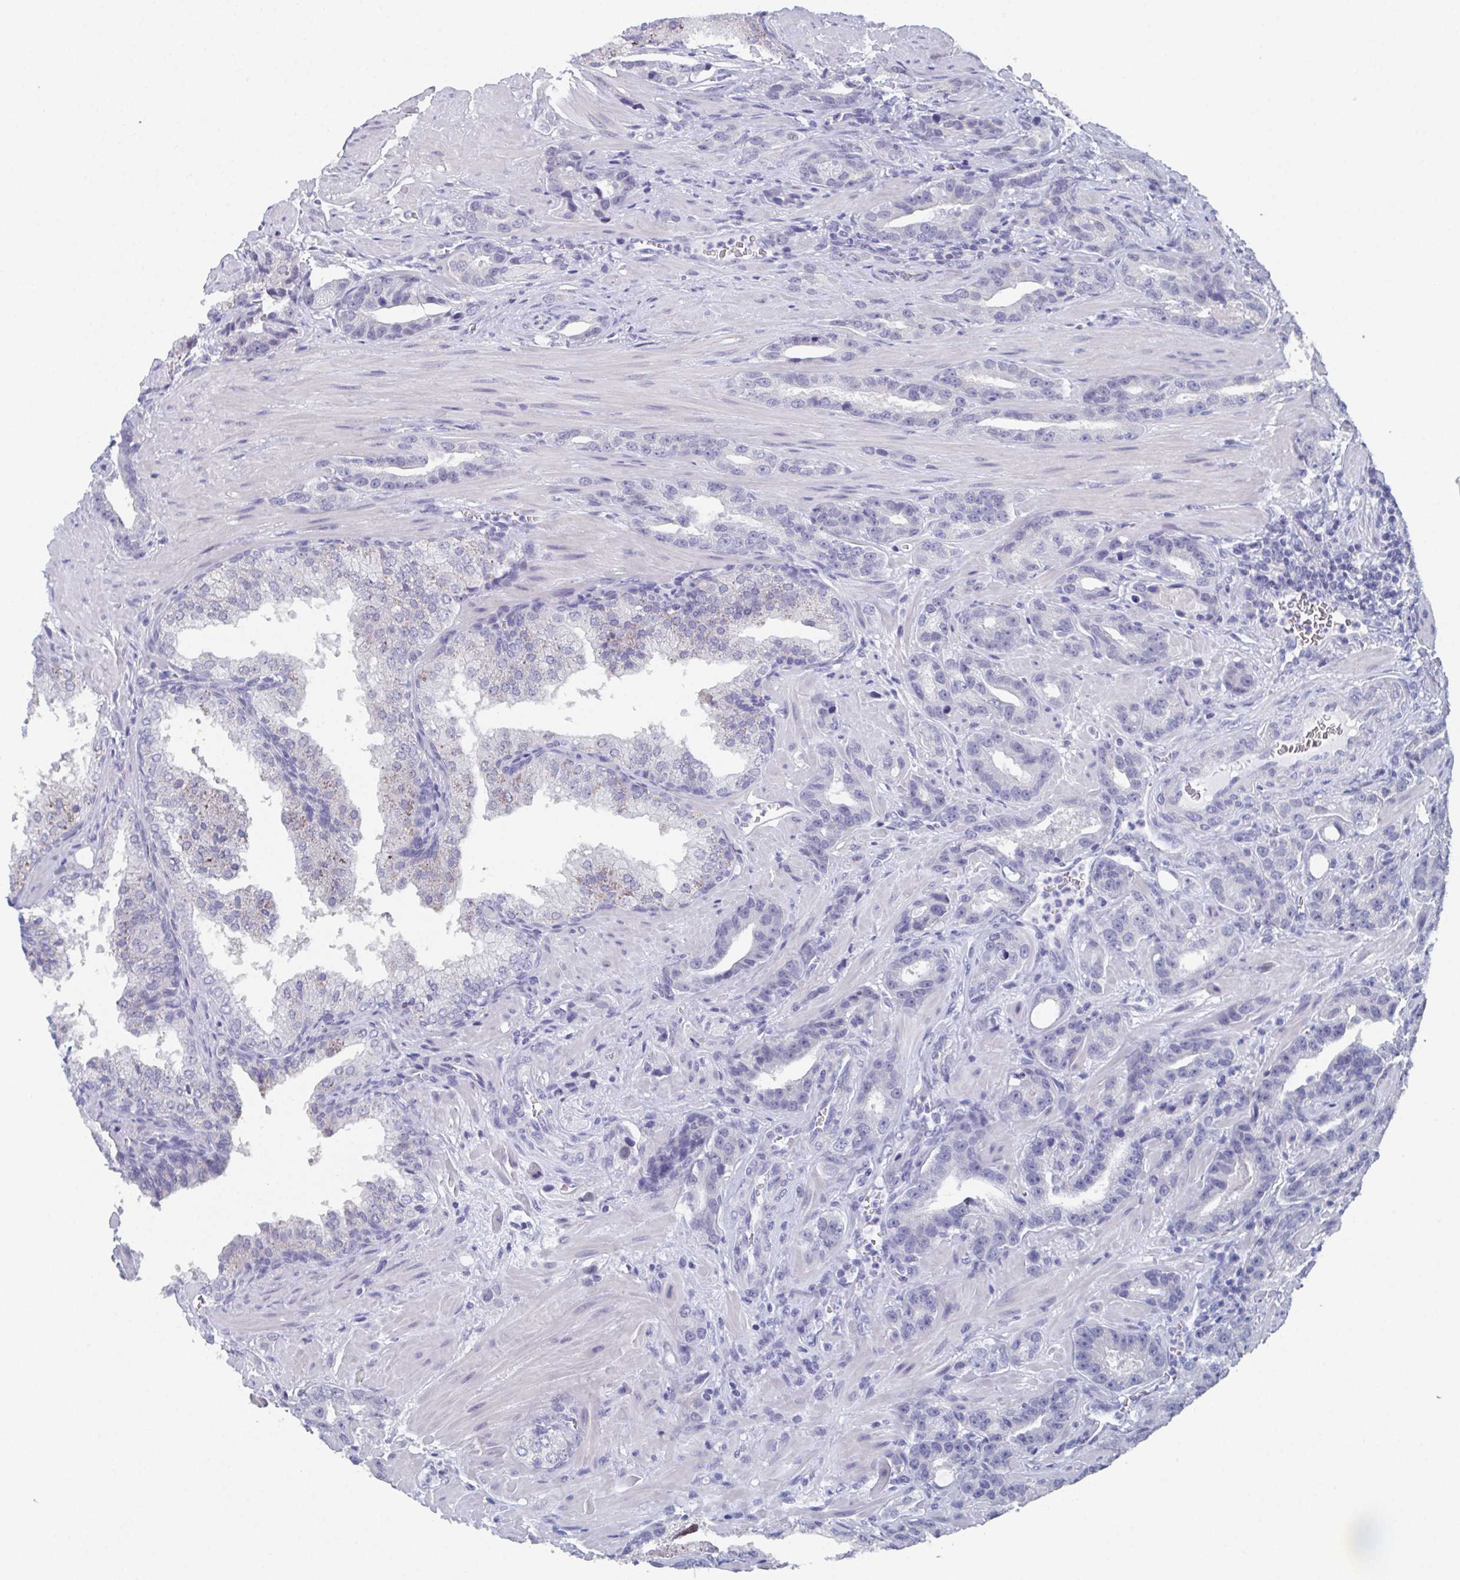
{"staining": {"intensity": "negative", "quantity": "none", "location": "none"}, "tissue": "prostate cancer", "cell_type": "Tumor cells", "image_type": "cancer", "snomed": [{"axis": "morphology", "description": "Adenocarcinoma, High grade"}, {"axis": "topography", "description": "Prostate"}], "caption": "Micrograph shows no significant protein staining in tumor cells of adenocarcinoma (high-grade) (prostate).", "gene": "DYDC2", "patient": {"sex": "male", "age": 65}}